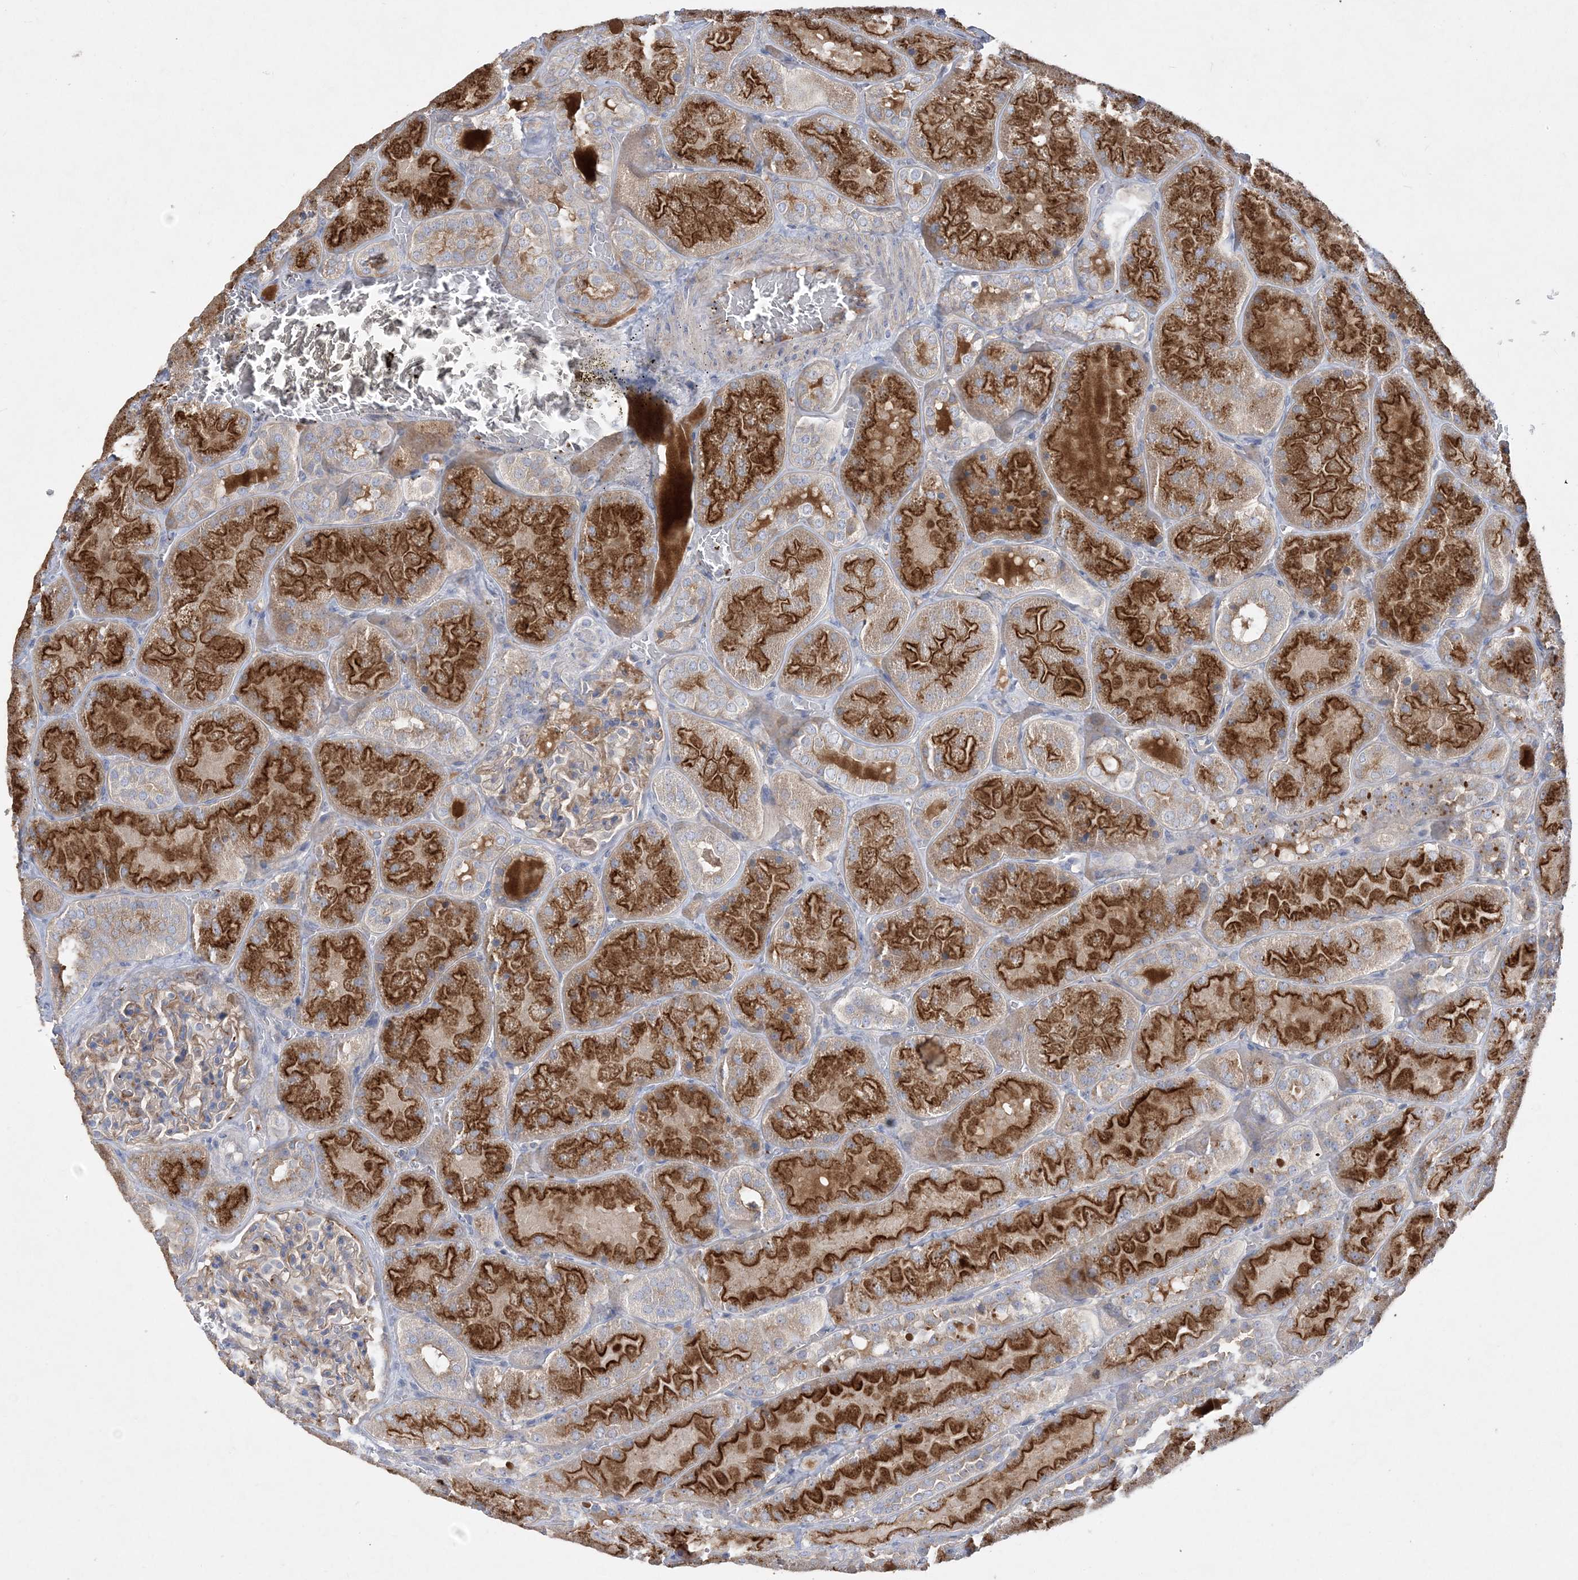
{"staining": {"intensity": "weak", "quantity": "<25%", "location": "cytoplasmic/membranous"}, "tissue": "kidney", "cell_type": "Cells in glomeruli", "image_type": "normal", "snomed": [{"axis": "morphology", "description": "Normal tissue, NOS"}, {"axis": "topography", "description": "Kidney"}], "caption": "High magnification brightfield microscopy of unremarkable kidney stained with DAB (3,3'-diaminobenzidine) (brown) and counterstained with hematoxylin (blue): cells in glomeruli show no significant expression.", "gene": "ADCK2", "patient": {"sex": "male", "age": 28}}